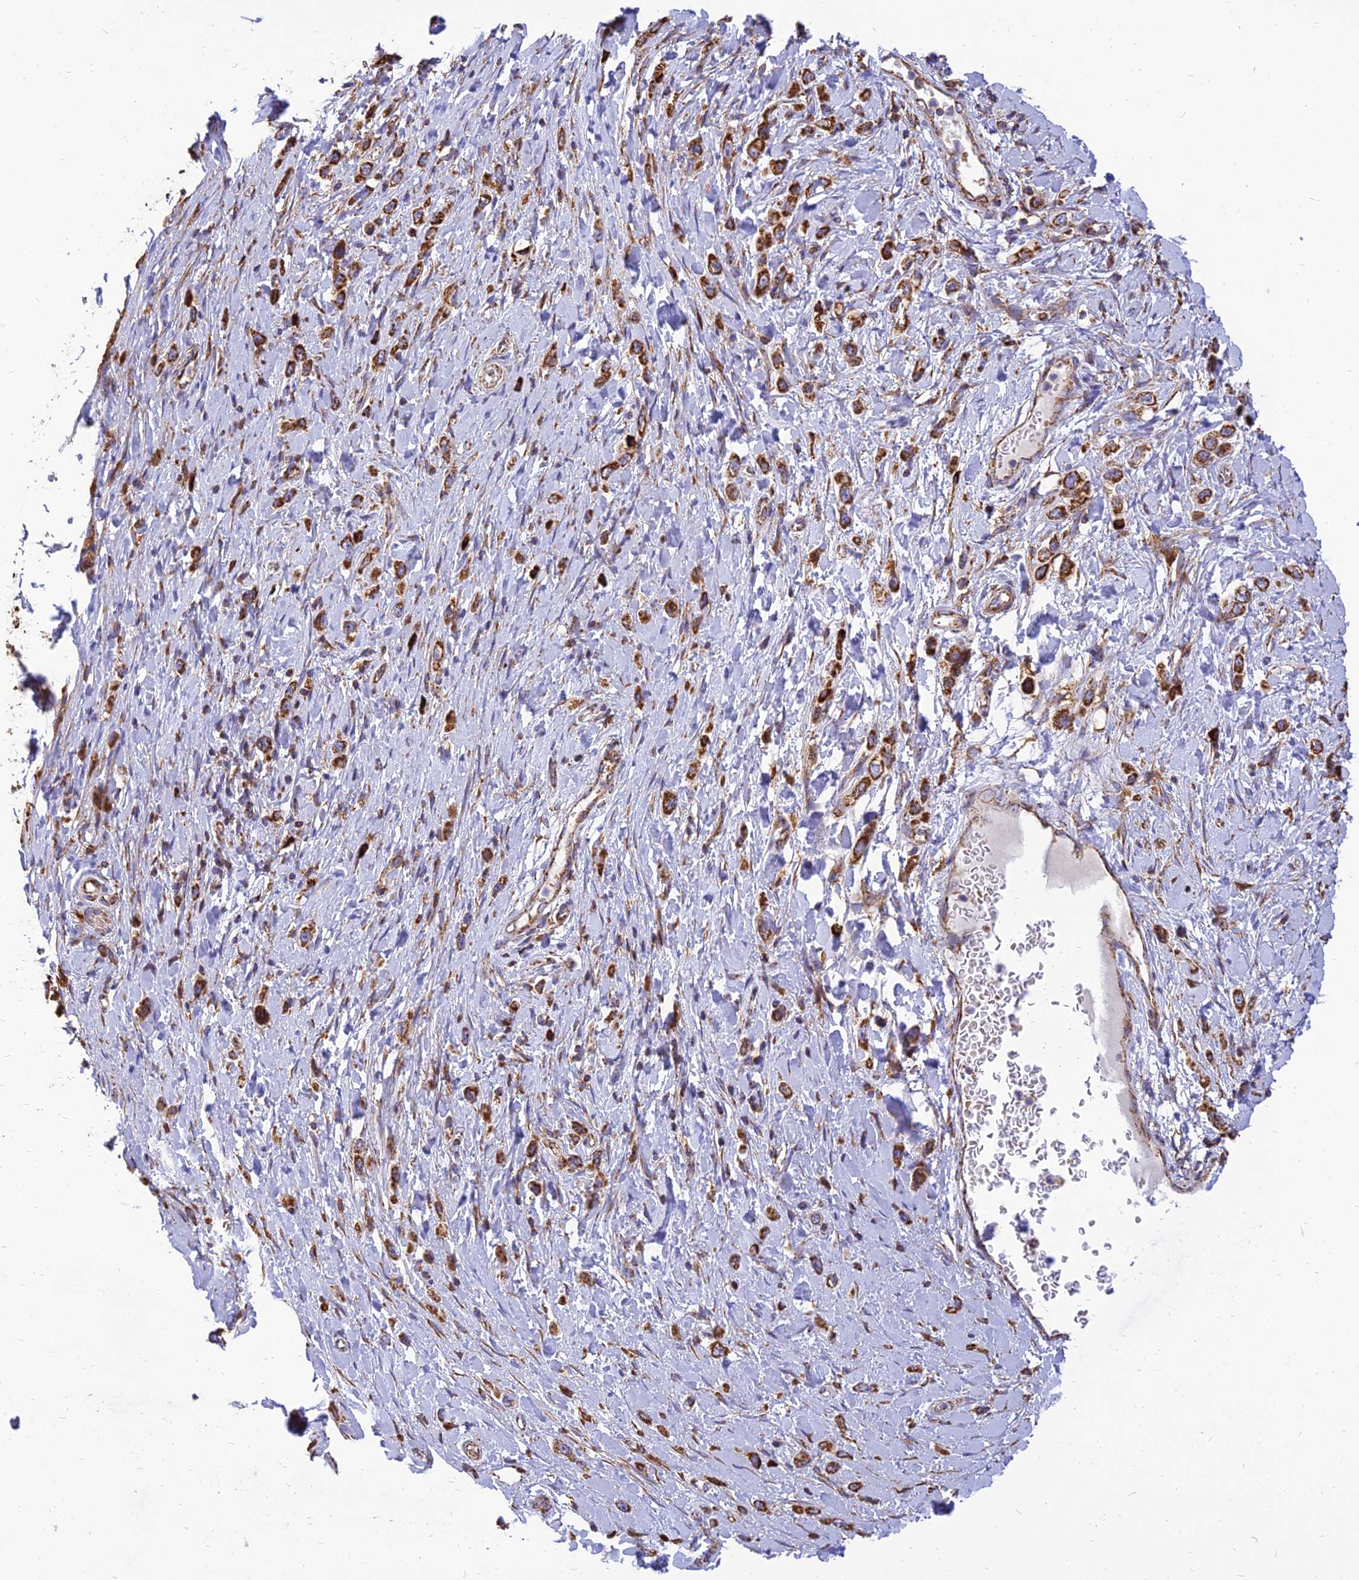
{"staining": {"intensity": "strong", "quantity": ">75%", "location": "cytoplasmic/membranous"}, "tissue": "stomach cancer", "cell_type": "Tumor cells", "image_type": "cancer", "snomed": [{"axis": "morphology", "description": "Adenocarcinoma, NOS"}, {"axis": "topography", "description": "Stomach"}], "caption": "DAB (3,3'-diaminobenzidine) immunohistochemical staining of human stomach cancer (adenocarcinoma) exhibits strong cytoplasmic/membranous protein positivity in approximately >75% of tumor cells.", "gene": "THUMPD2", "patient": {"sex": "female", "age": 65}}